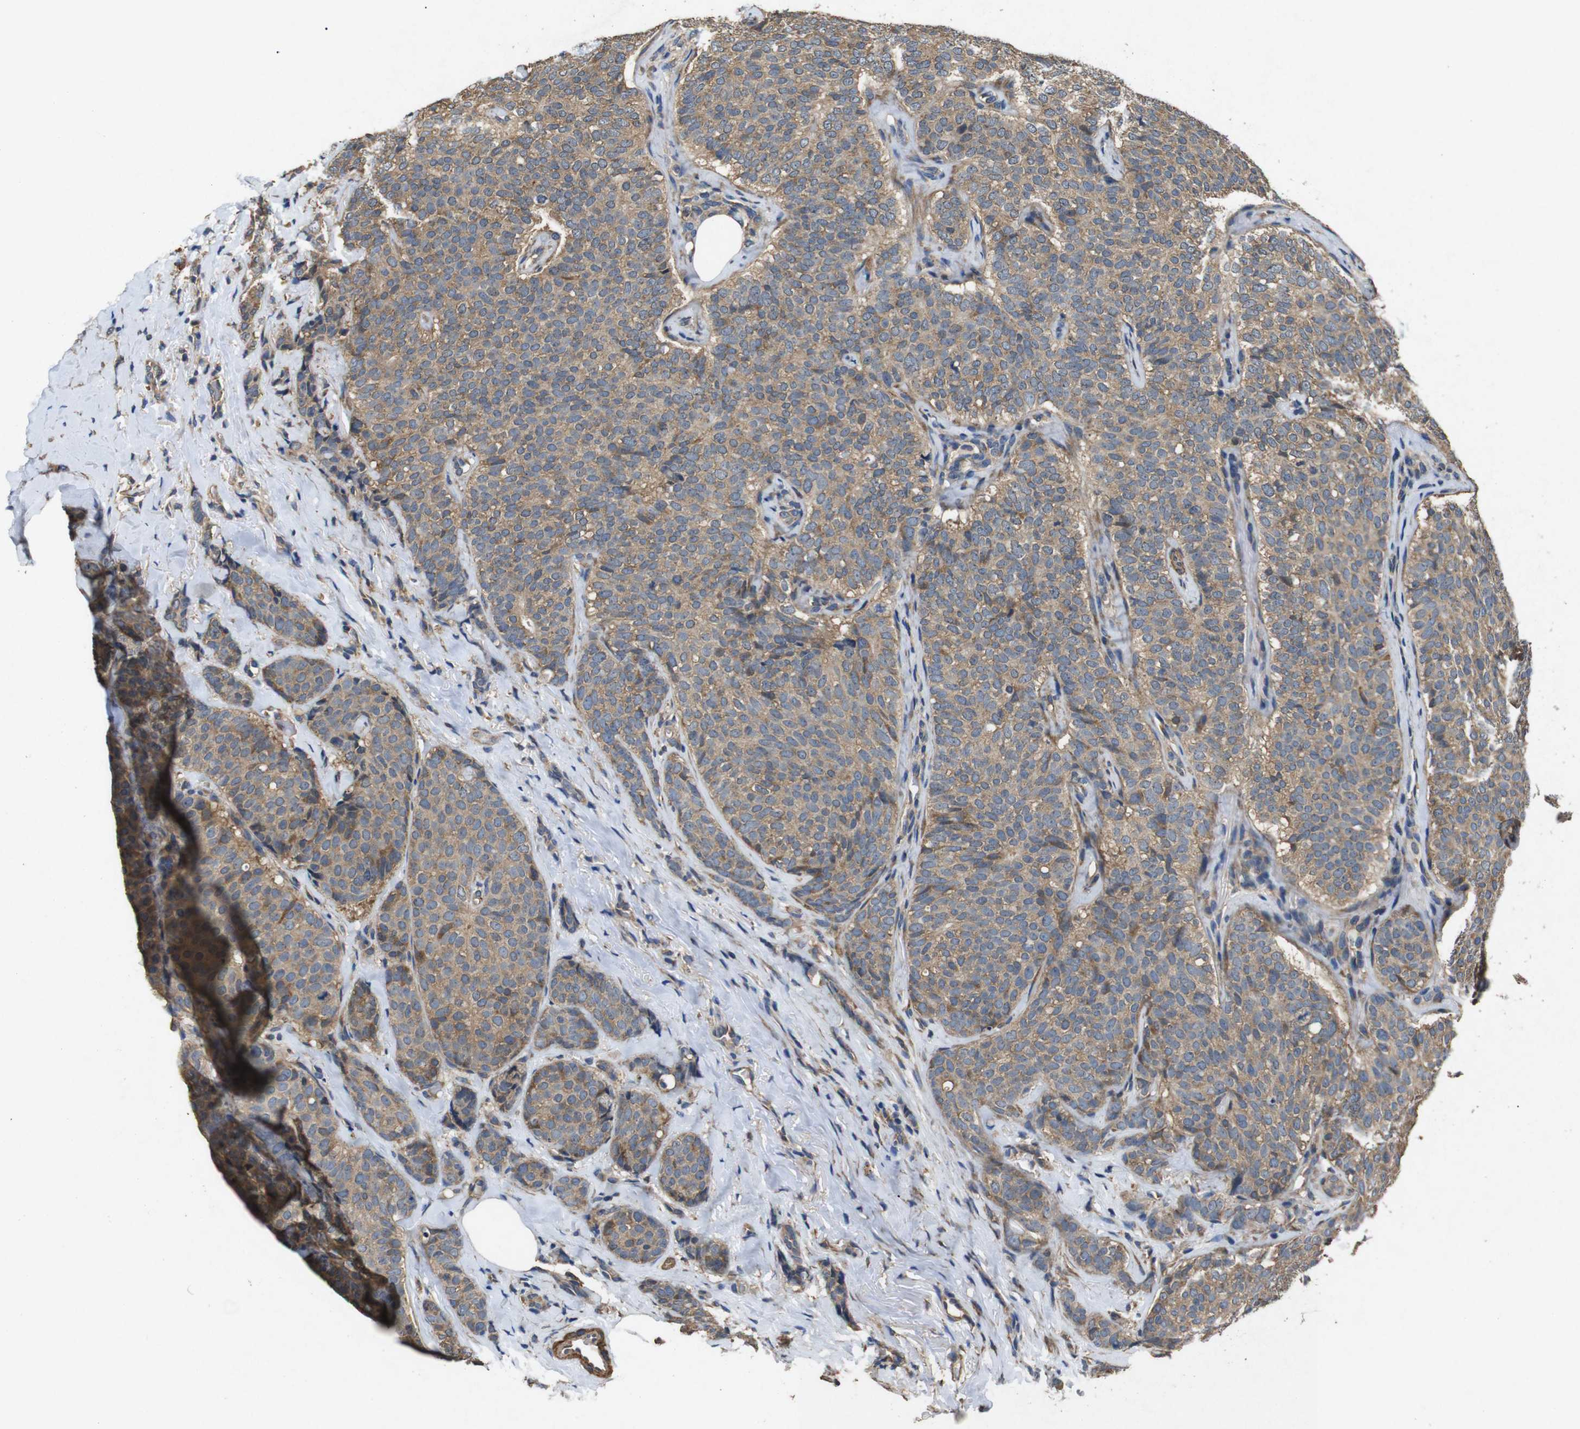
{"staining": {"intensity": "moderate", "quantity": ">75%", "location": "cytoplasmic/membranous"}, "tissue": "breast cancer", "cell_type": "Tumor cells", "image_type": "cancer", "snomed": [{"axis": "morphology", "description": "Lobular carcinoma"}, {"axis": "topography", "description": "Skin"}, {"axis": "topography", "description": "Breast"}], "caption": "A high-resolution micrograph shows IHC staining of breast cancer (lobular carcinoma), which reveals moderate cytoplasmic/membranous positivity in about >75% of tumor cells.", "gene": "BNIP3", "patient": {"sex": "female", "age": 46}}